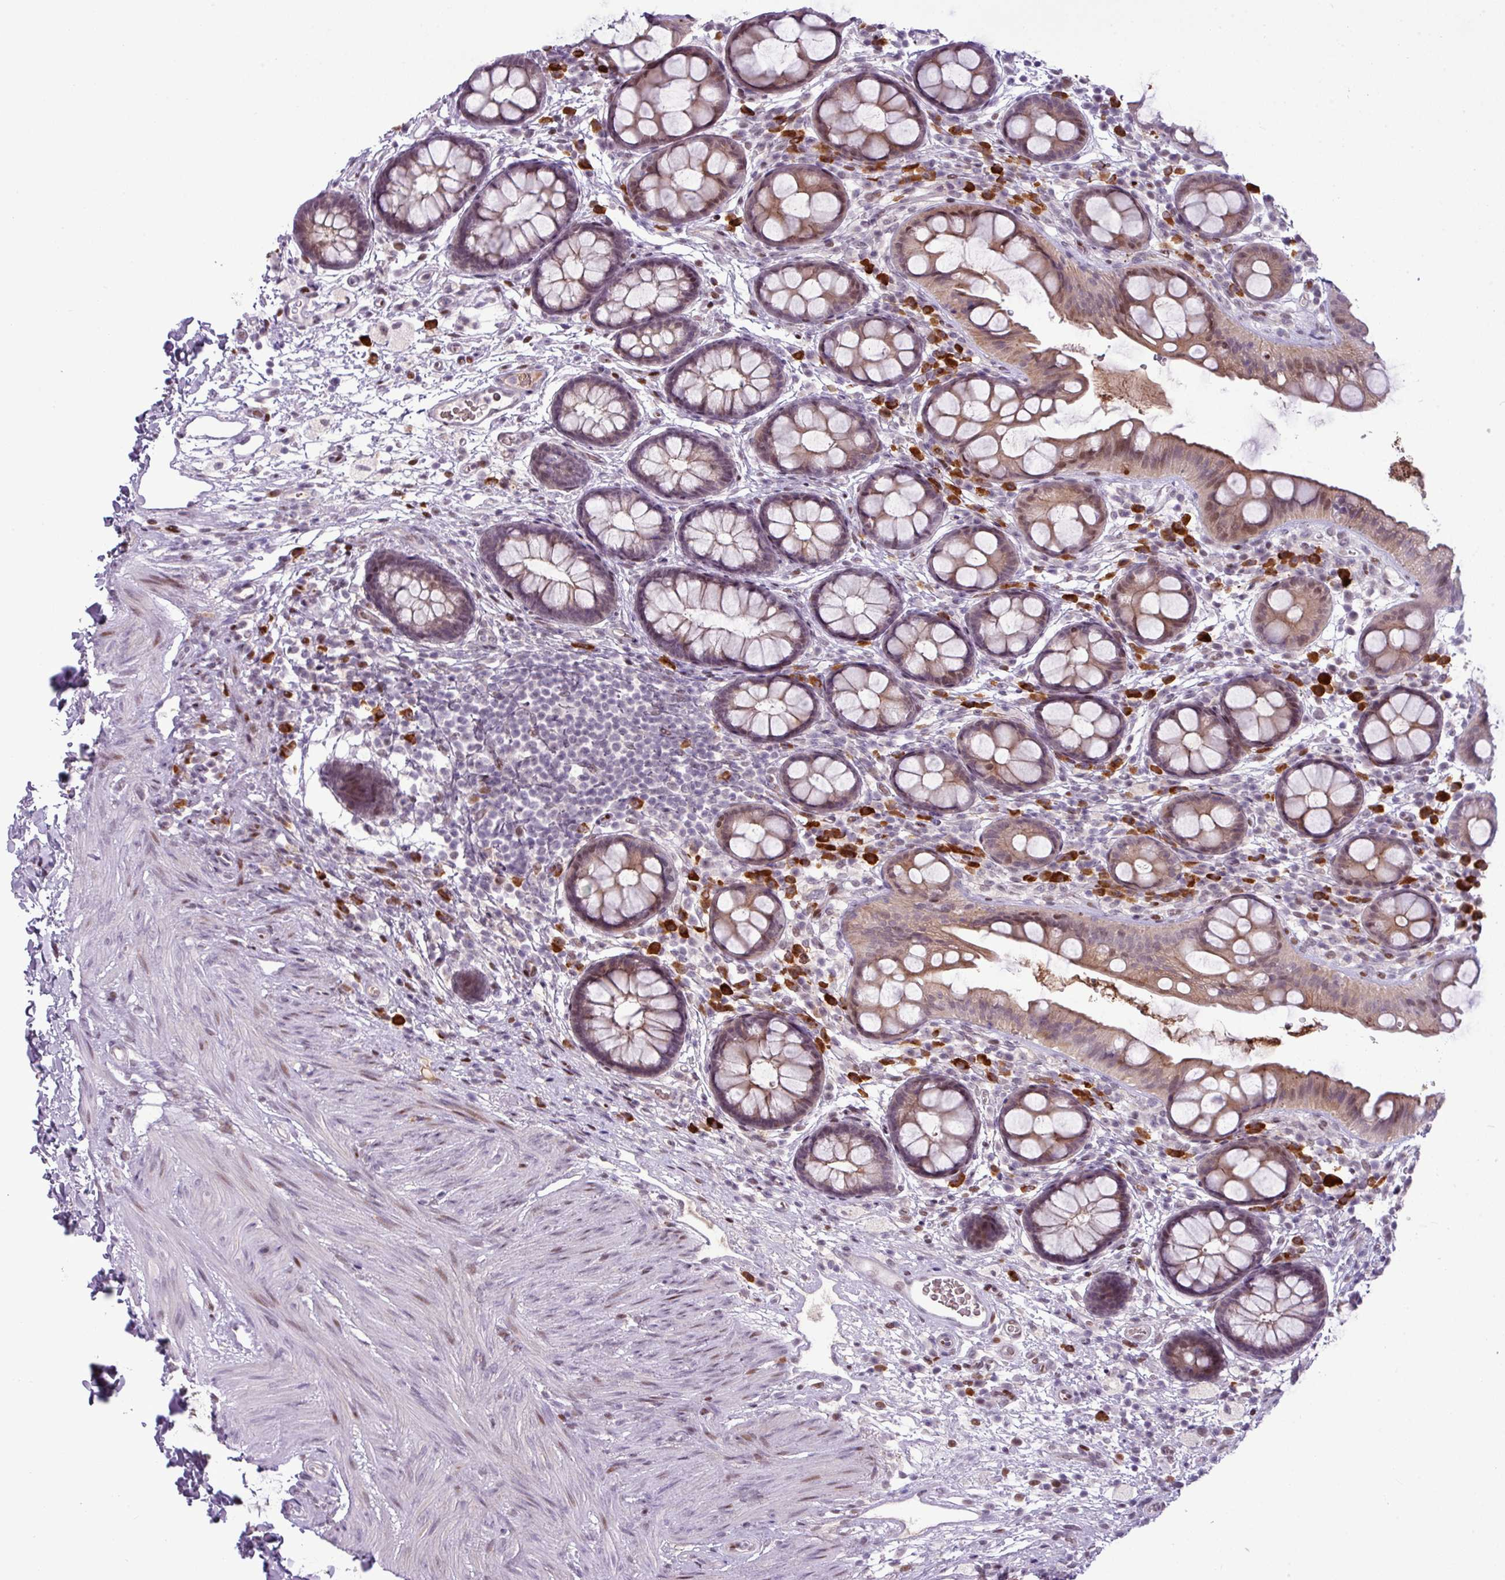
{"staining": {"intensity": "weak", "quantity": "<25%", "location": "nuclear"}, "tissue": "rectum", "cell_type": "Glandular cells", "image_type": "normal", "snomed": [{"axis": "morphology", "description": "Normal tissue, NOS"}, {"axis": "topography", "description": "Rectum"}, {"axis": "topography", "description": "Peripheral nerve tissue"}], "caption": "IHC of normal rectum exhibits no positivity in glandular cells. (DAB immunohistochemistry with hematoxylin counter stain).", "gene": "SLC66A2", "patient": {"sex": "female", "age": 69}}